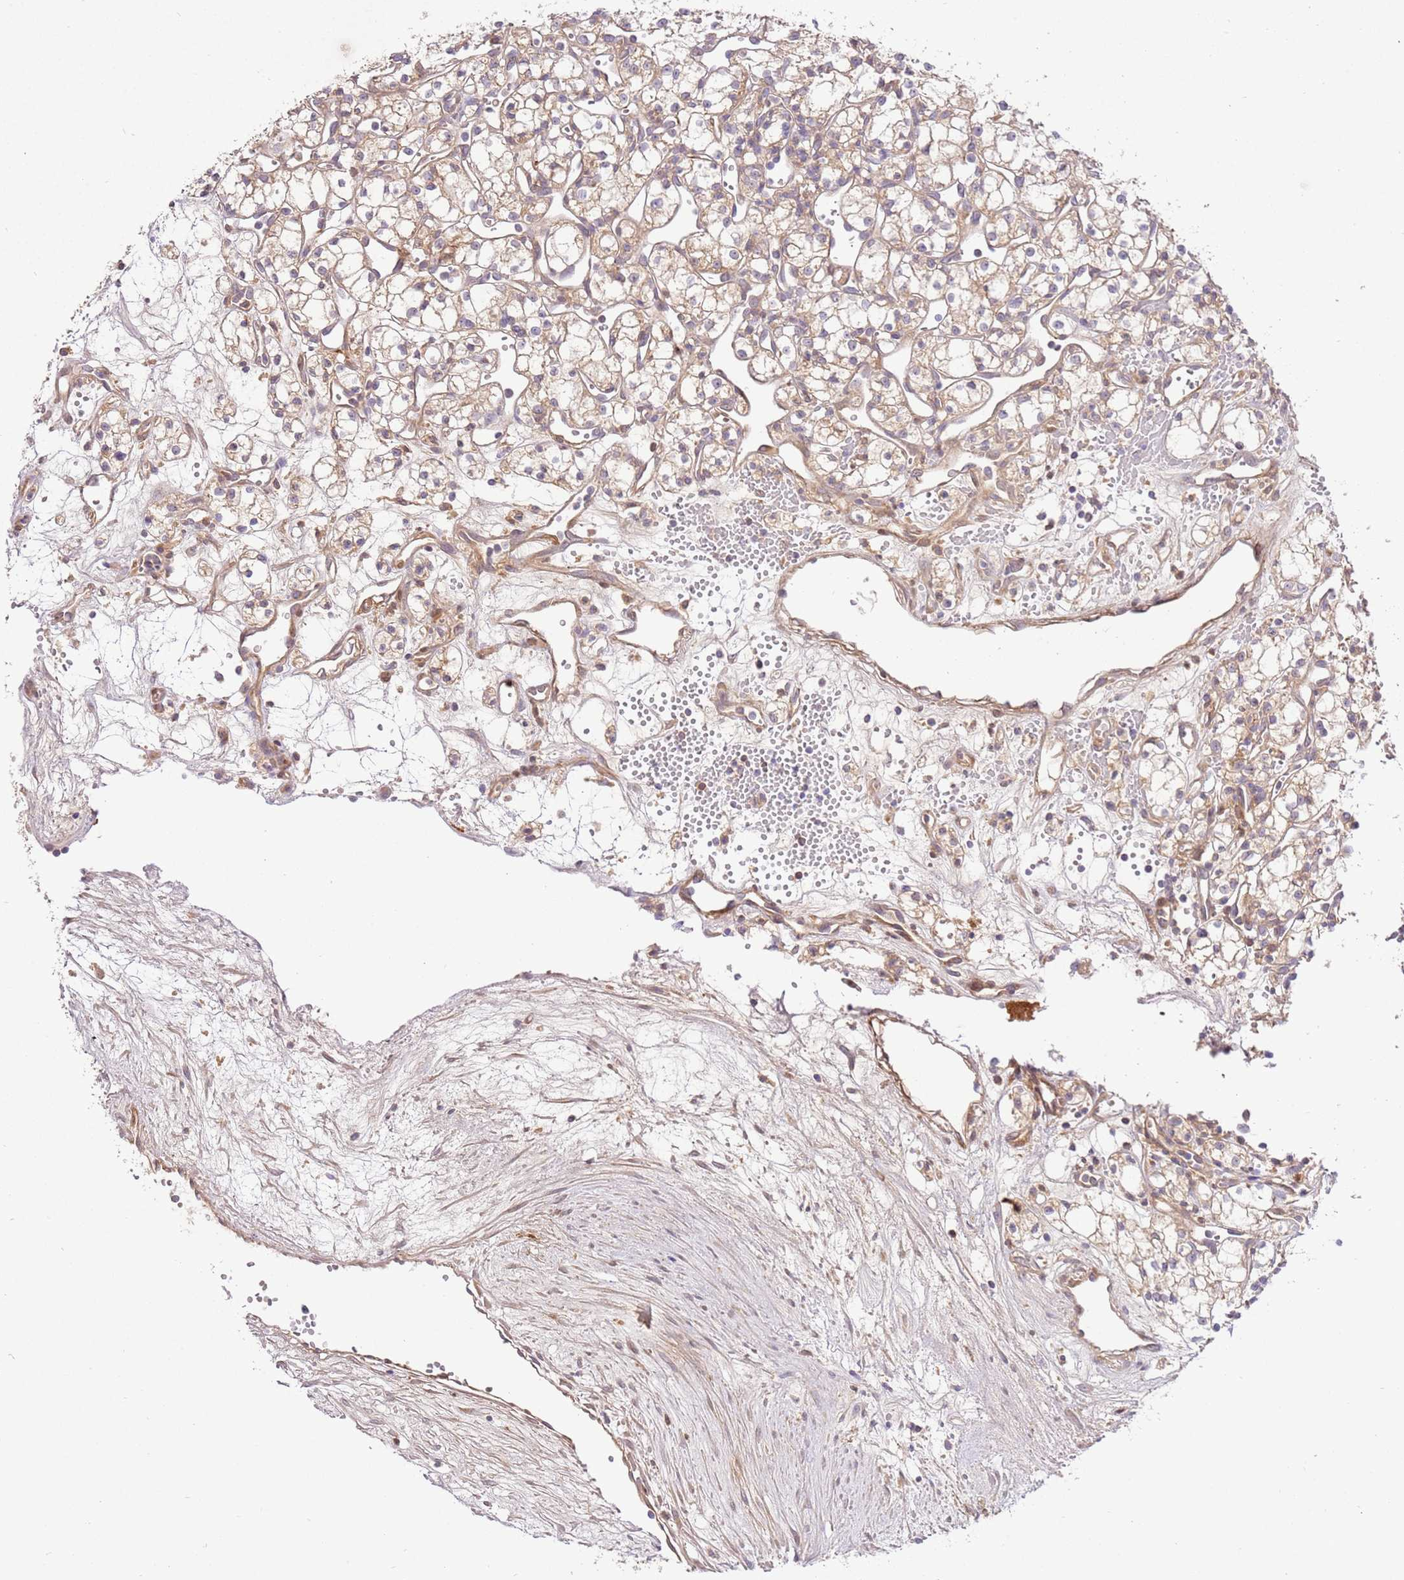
{"staining": {"intensity": "weak", "quantity": ">75%", "location": "cytoplasmic/membranous"}, "tissue": "renal cancer", "cell_type": "Tumor cells", "image_type": "cancer", "snomed": [{"axis": "morphology", "description": "Adenocarcinoma, NOS"}, {"axis": "topography", "description": "Kidney"}], "caption": "Human adenocarcinoma (renal) stained with a protein marker reveals weak staining in tumor cells.", "gene": "C8G", "patient": {"sex": "male", "age": 59}}